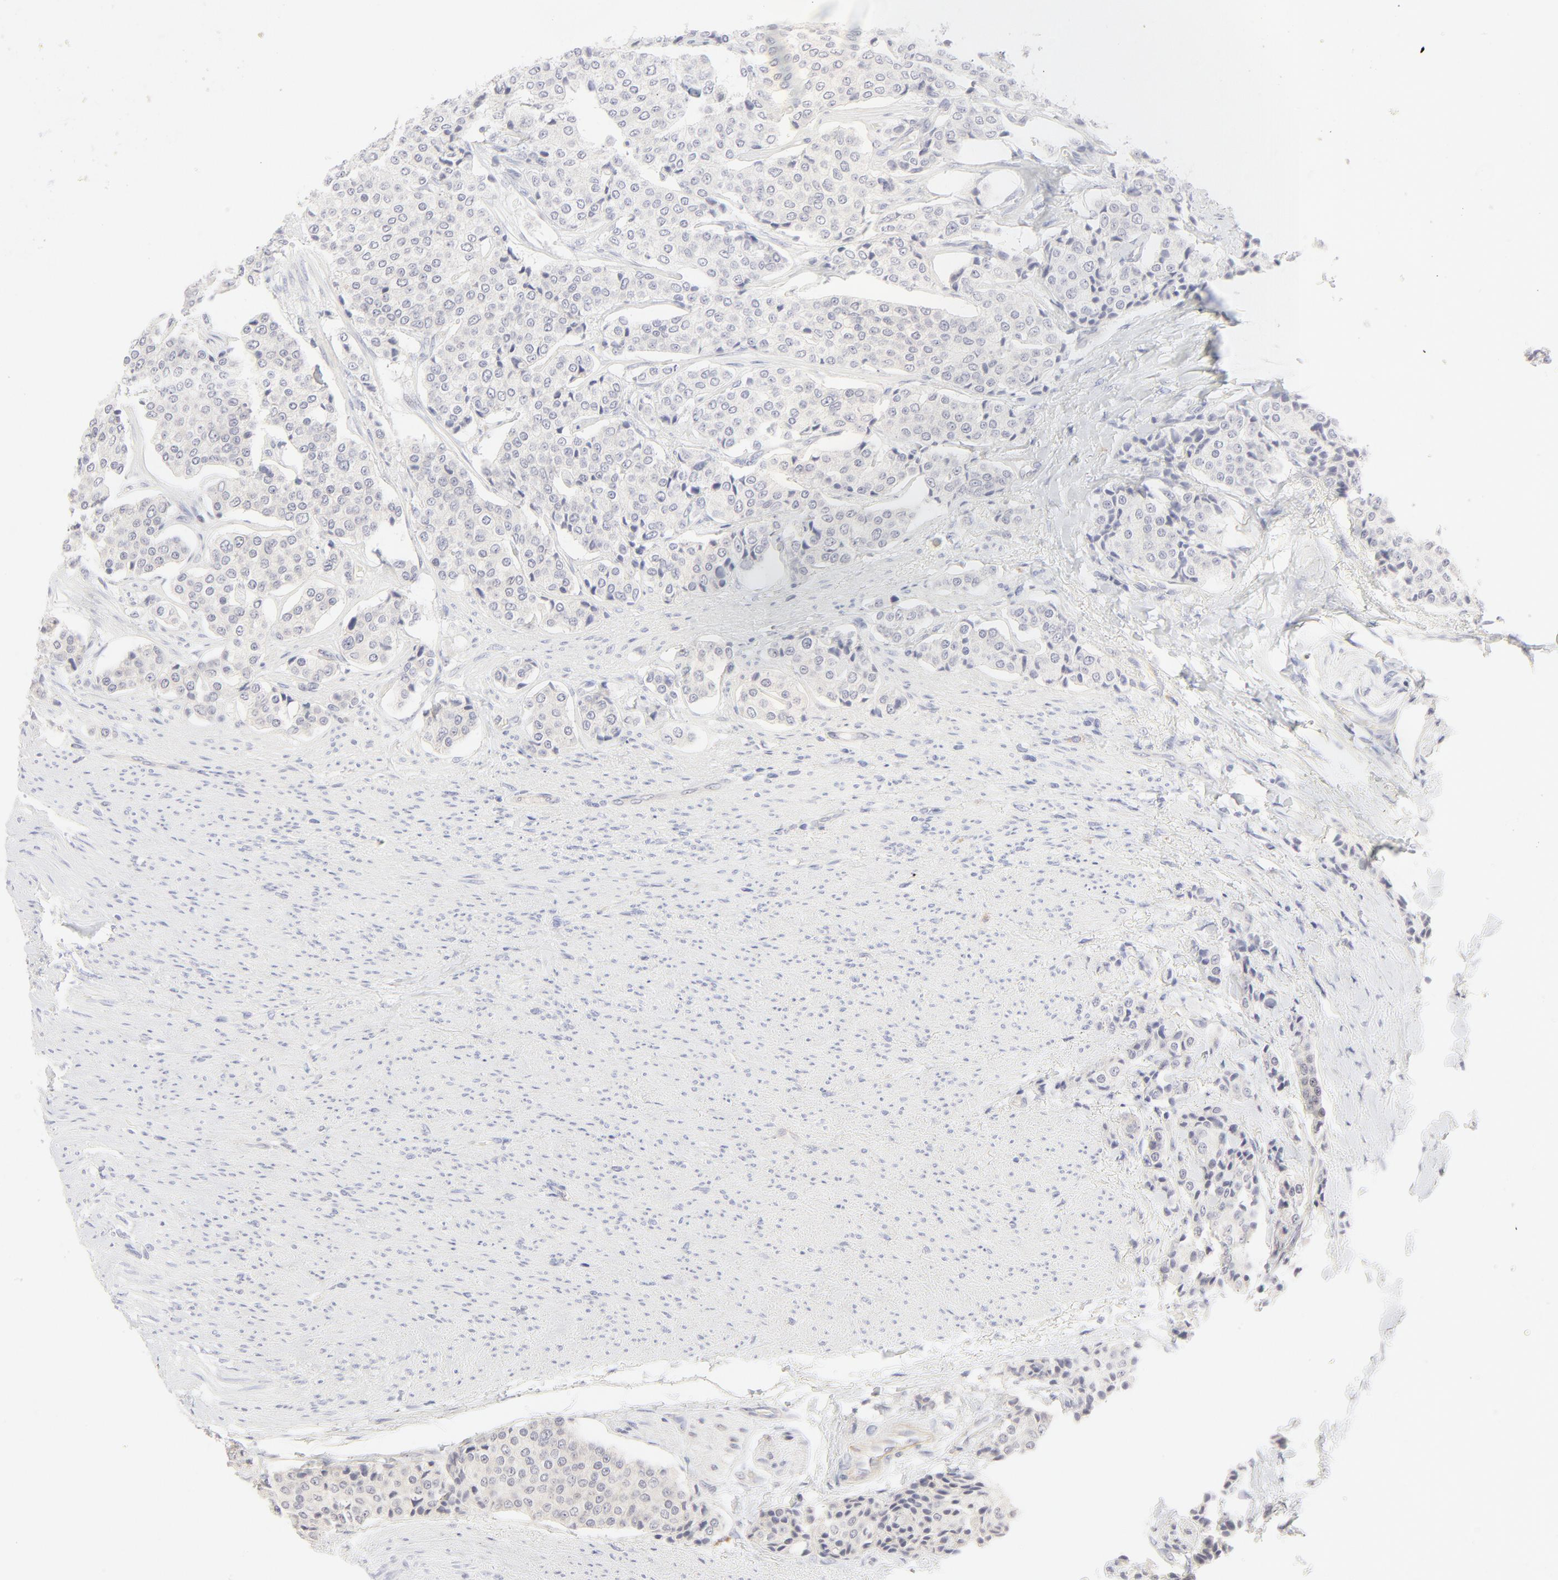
{"staining": {"intensity": "negative", "quantity": "none", "location": "none"}, "tissue": "carcinoid", "cell_type": "Tumor cells", "image_type": "cancer", "snomed": [{"axis": "morphology", "description": "Carcinoid, malignant, NOS"}, {"axis": "topography", "description": "Colon"}], "caption": "A micrograph of human carcinoid is negative for staining in tumor cells.", "gene": "ELF3", "patient": {"sex": "female", "age": 61}}